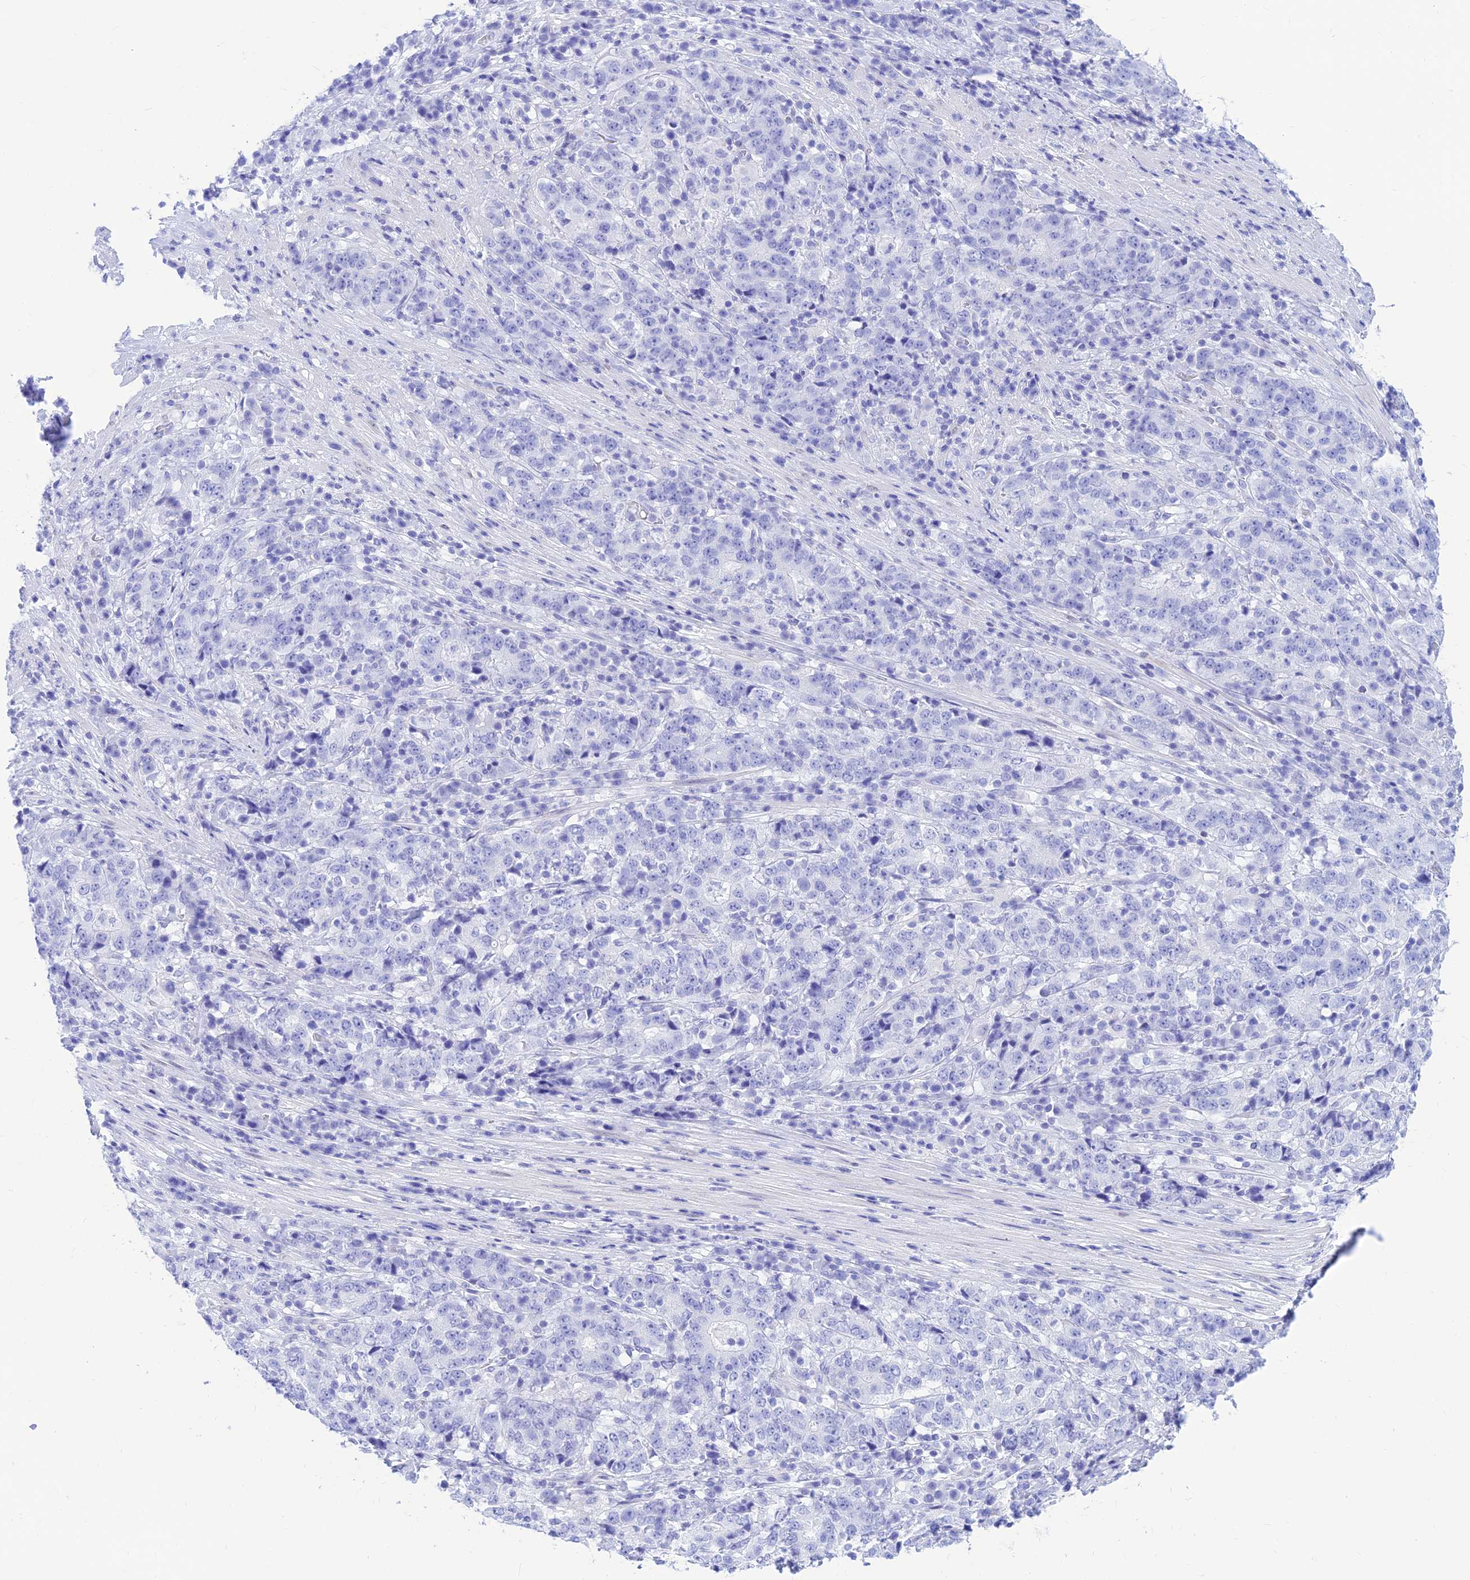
{"staining": {"intensity": "negative", "quantity": "none", "location": "none"}, "tissue": "stomach cancer", "cell_type": "Tumor cells", "image_type": "cancer", "snomed": [{"axis": "morphology", "description": "Adenocarcinoma, NOS"}, {"axis": "topography", "description": "Stomach"}], "caption": "Tumor cells show no significant expression in stomach cancer (adenocarcinoma).", "gene": "PRNP", "patient": {"sex": "male", "age": 59}}